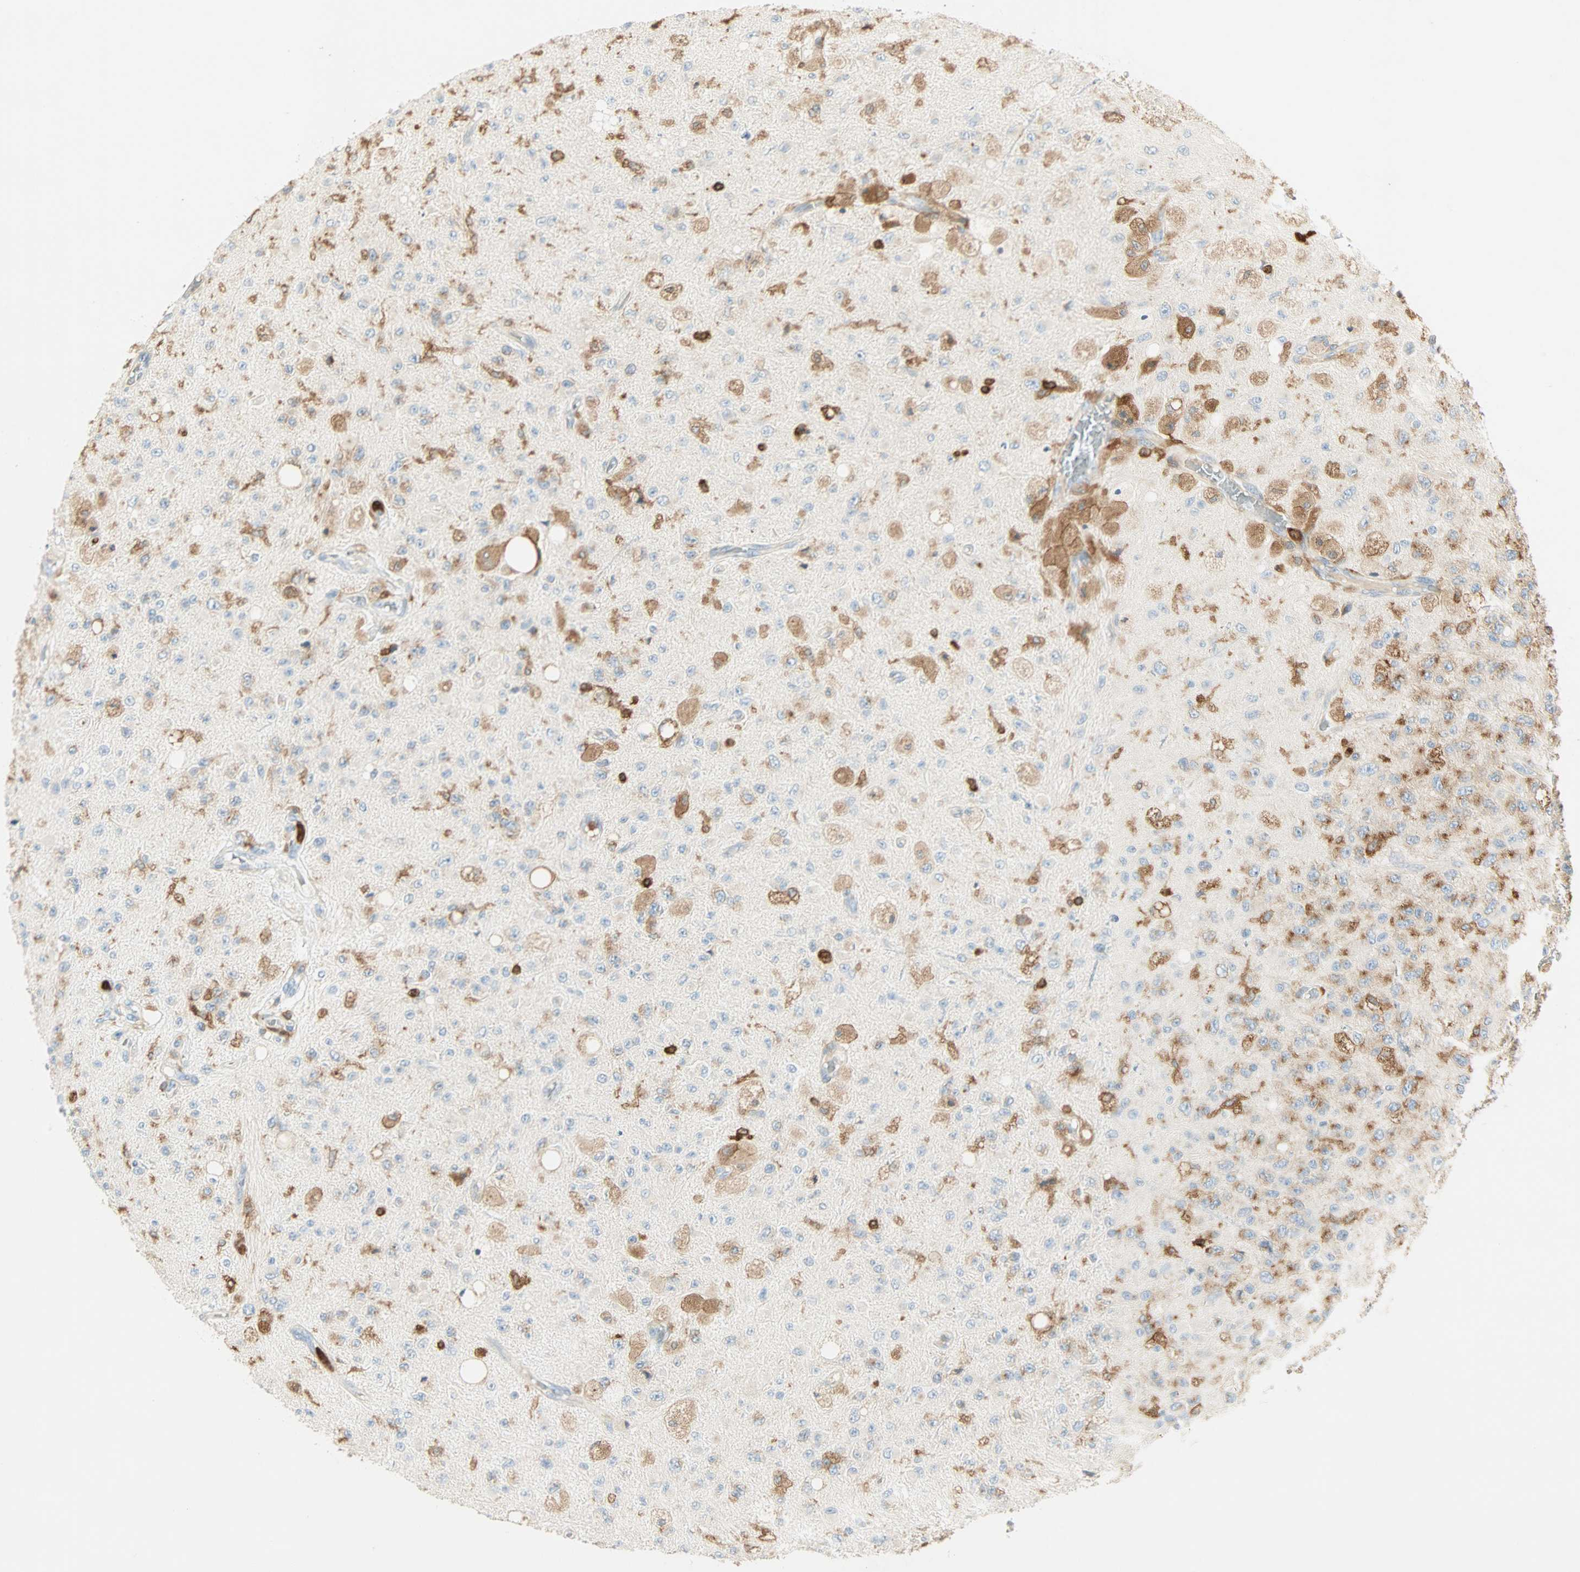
{"staining": {"intensity": "moderate", "quantity": "25%-75%", "location": "cytoplasmic/membranous"}, "tissue": "glioma", "cell_type": "Tumor cells", "image_type": "cancer", "snomed": [{"axis": "morphology", "description": "Glioma, malignant, High grade"}, {"axis": "topography", "description": "pancreas cauda"}], "caption": "Immunohistochemical staining of human malignant glioma (high-grade) displays medium levels of moderate cytoplasmic/membranous protein staining in approximately 25%-75% of tumor cells. The staining was performed using DAB to visualize the protein expression in brown, while the nuclei were stained in blue with hematoxylin (Magnification: 20x).", "gene": "FMNL1", "patient": {"sex": "male", "age": 60}}